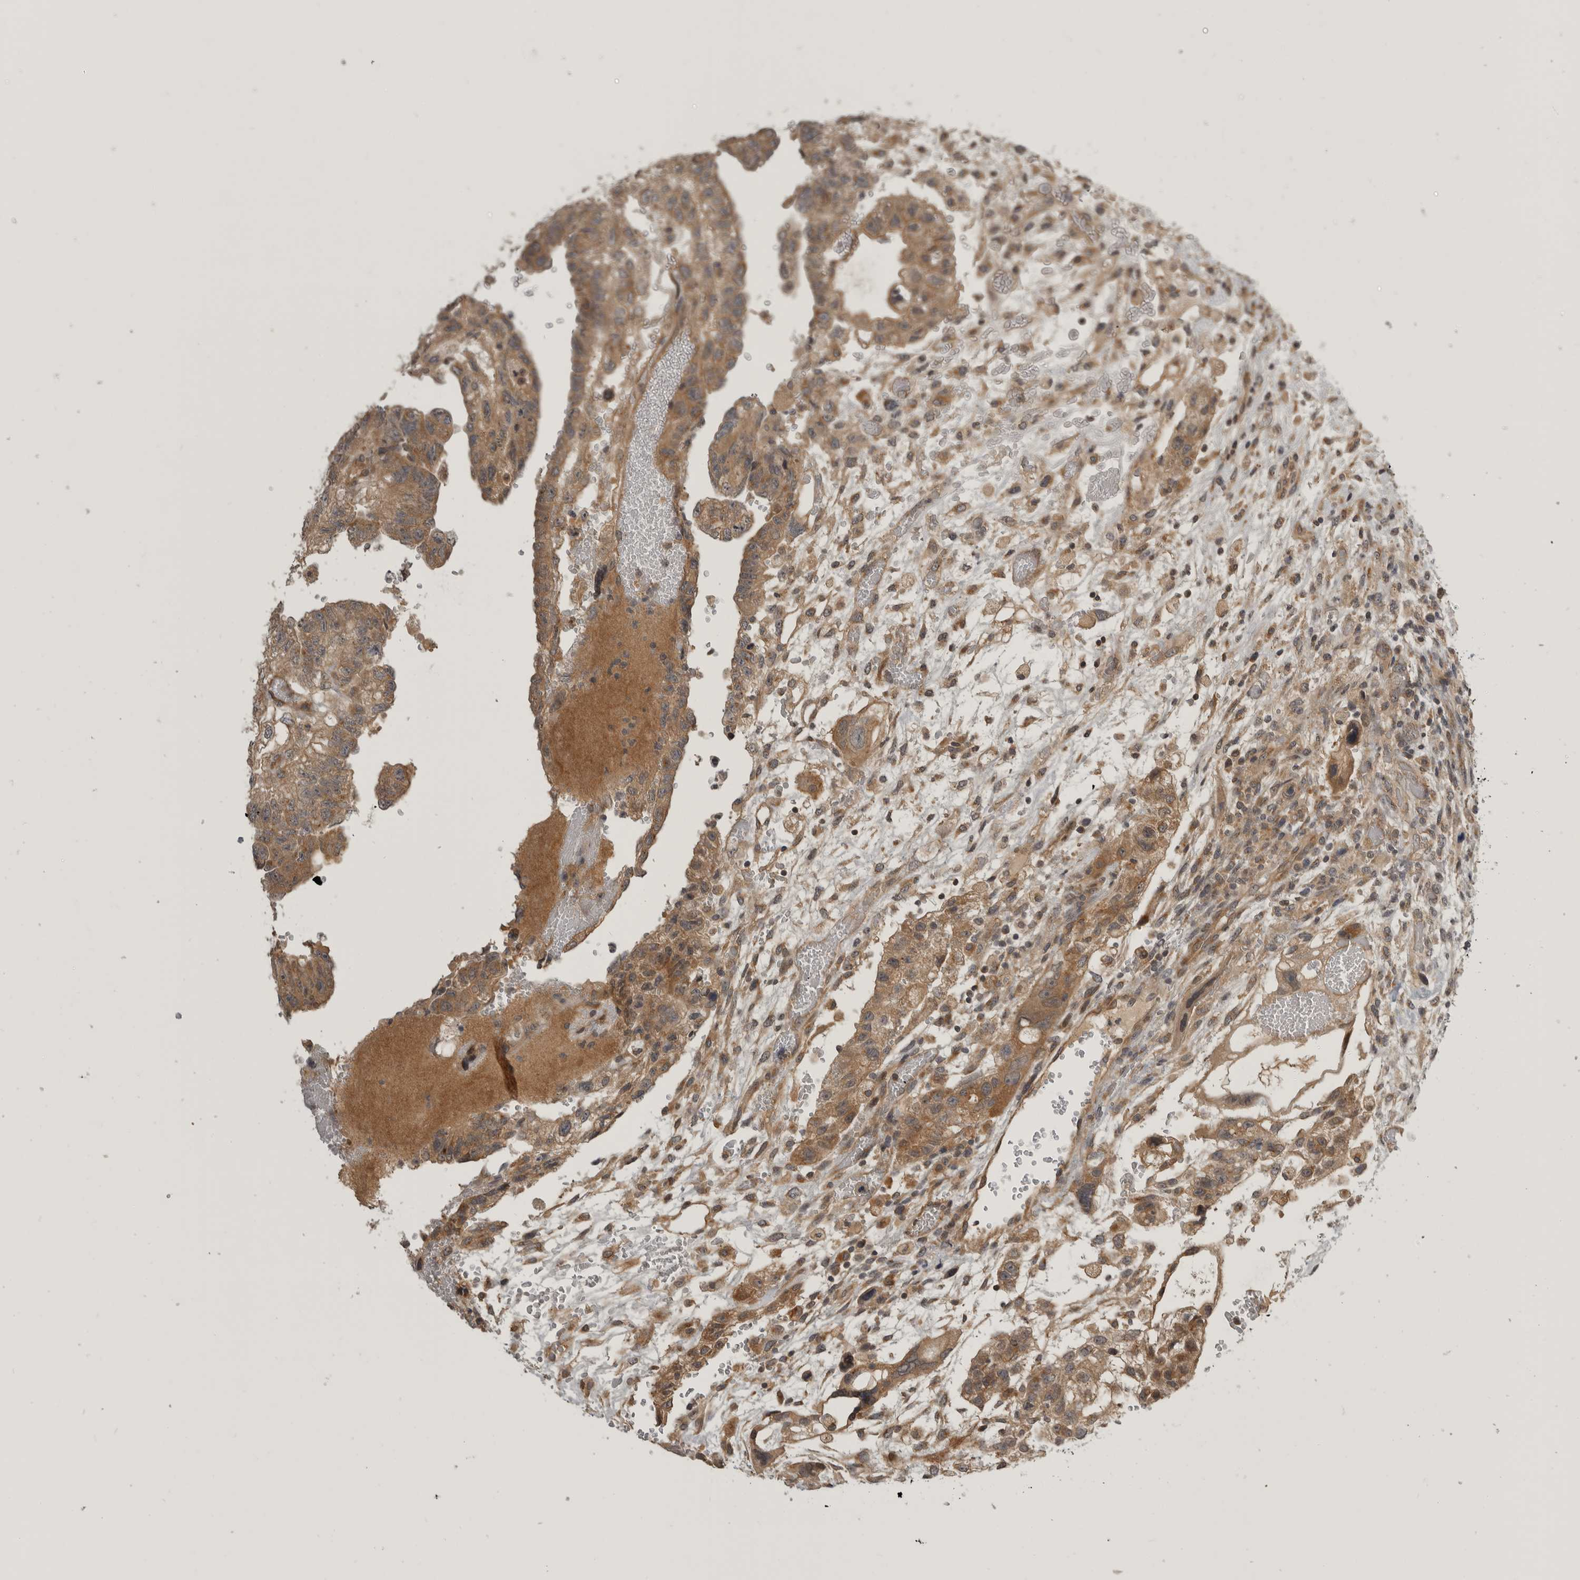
{"staining": {"intensity": "moderate", "quantity": ">75%", "location": "cytoplasmic/membranous"}, "tissue": "testis cancer", "cell_type": "Tumor cells", "image_type": "cancer", "snomed": [{"axis": "morphology", "description": "Carcinoma, Embryonal, NOS"}, {"axis": "topography", "description": "Testis"}], "caption": "An immunohistochemistry photomicrograph of tumor tissue is shown. Protein staining in brown highlights moderate cytoplasmic/membranous positivity in testis embryonal carcinoma within tumor cells.", "gene": "CUEDC1", "patient": {"sex": "male", "age": 36}}